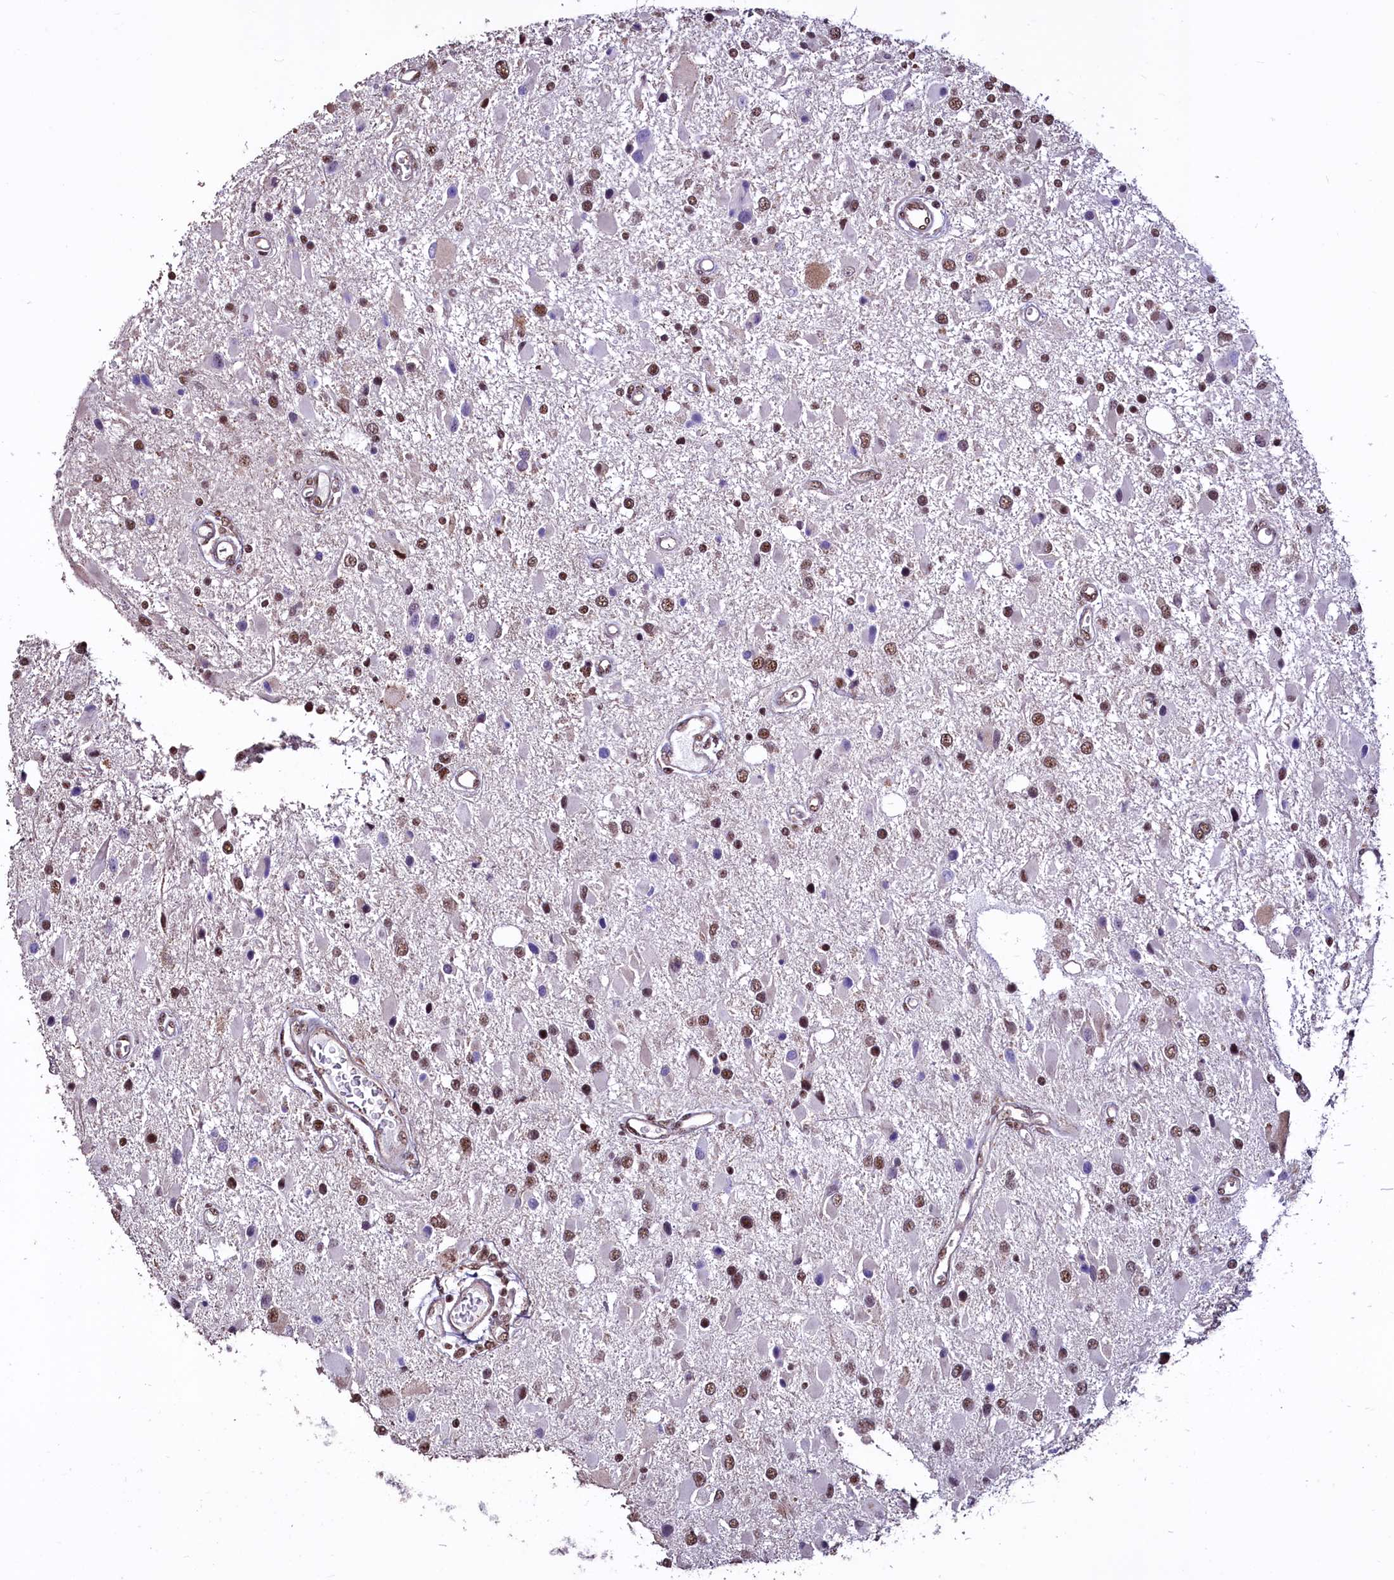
{"staining": {"intensity": "moderate", "quantity": ">75%", "location": "nuclear"}, "tissue": "glioma", "cell_type": "Tumor cells", "image_type": "cancer", "snomed": [{"axis": "morphology", "description": "Glioma, malignant, High grade"}, {"axis": "topography", "description": "Brain"}], "caption": "High-grade glioma (malignant) was stained to show a protein in brown. There is medium levels of moderate nuclear positivity in about >75% of tumor cells. (Brightfield microscopy of DAB IHC at high magnification).", "gene": "SFSWAP", "patient": {"sex": "male", "age": 53}}